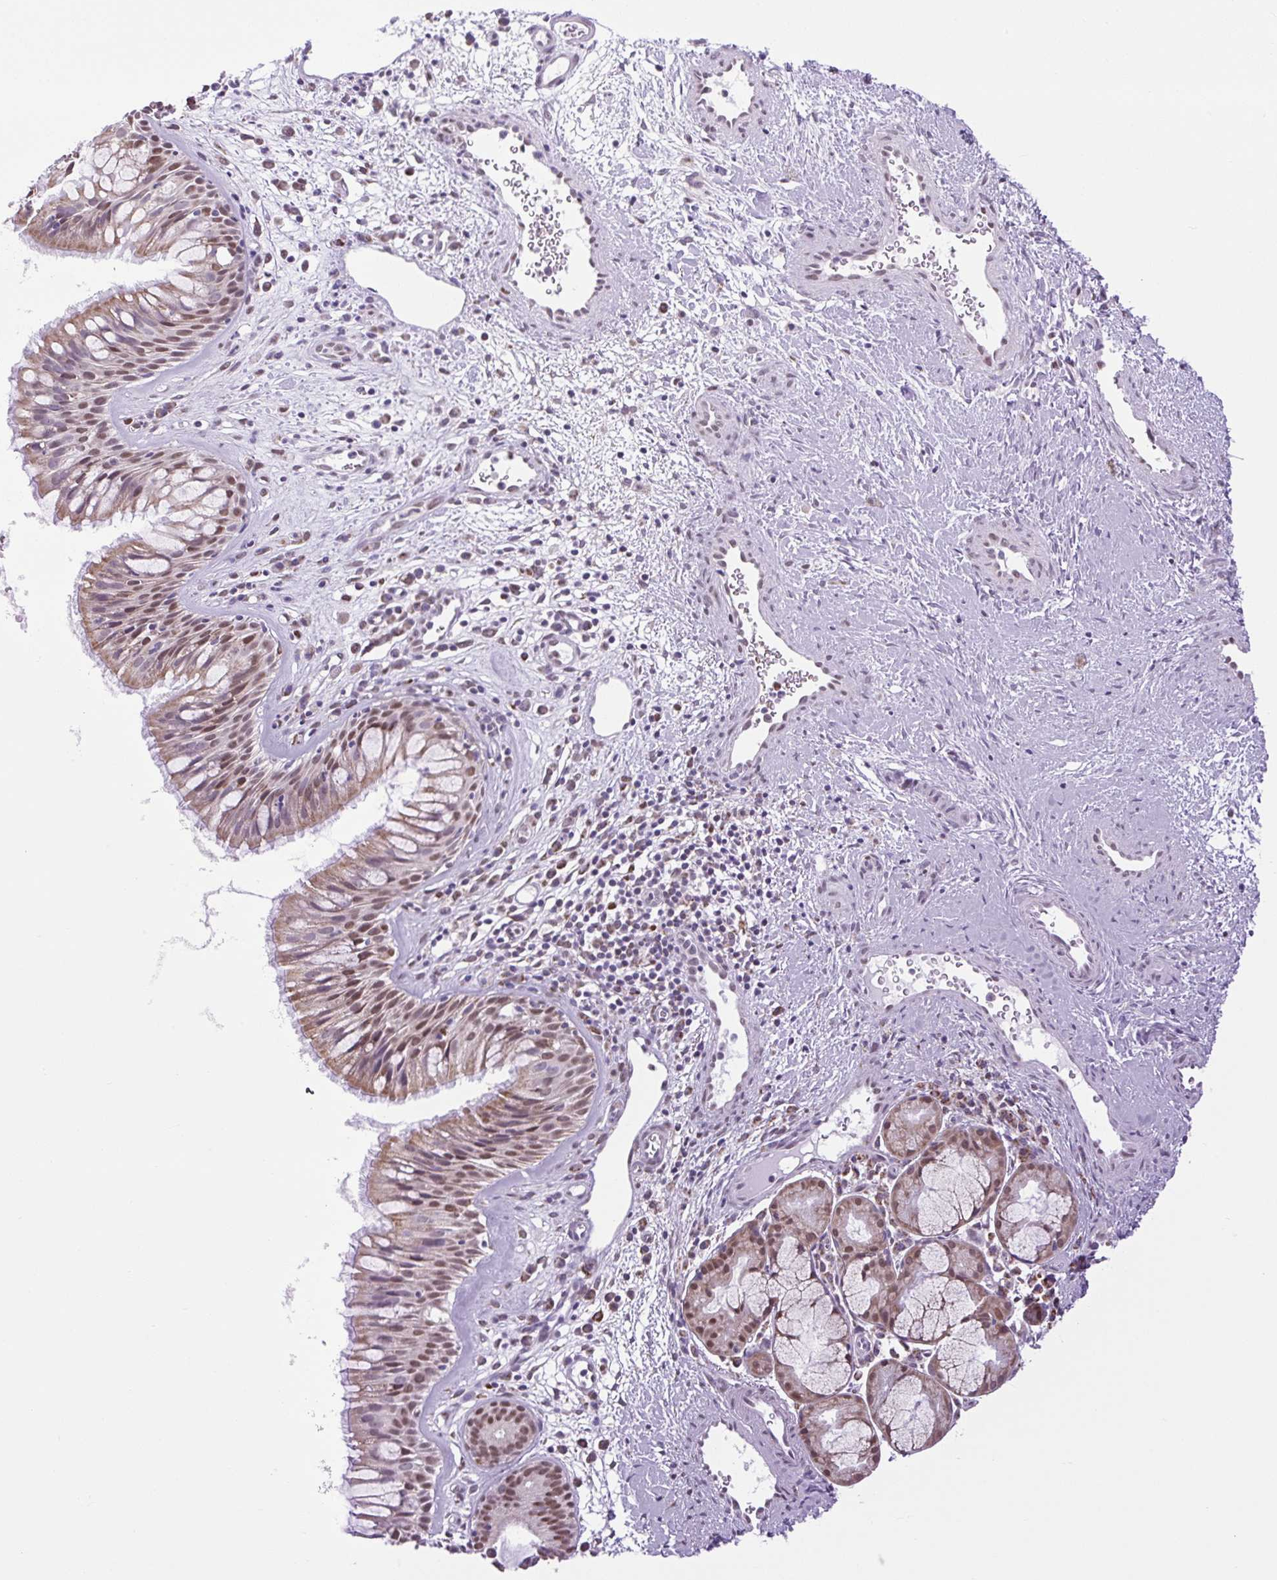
{"staining": {"intensity": "moderate", "quantity": "25%-75%", "location": "cytoplasmic/membranous,nuclear"}, "tissue": "nasopharynx", "cell_type": "Respiratory epithelial cells", "image_type": "normal", "snomed": [{"axis": "morphology", "description": "Normal tissue, NOS"}, {"axis": "topography", "description": "Nasopharynx"}], "caption": "IHC photomicrograph of unremarkable human nasopharynx stained for a protein (brown), which exhibits medium levels of moderate cytoplasmic/membranous,nuclear positivity in about 25%-75% of respiratory epithelial cells.", "gene": "SCO2", "patient": {"sex": "male", "age": 65}}